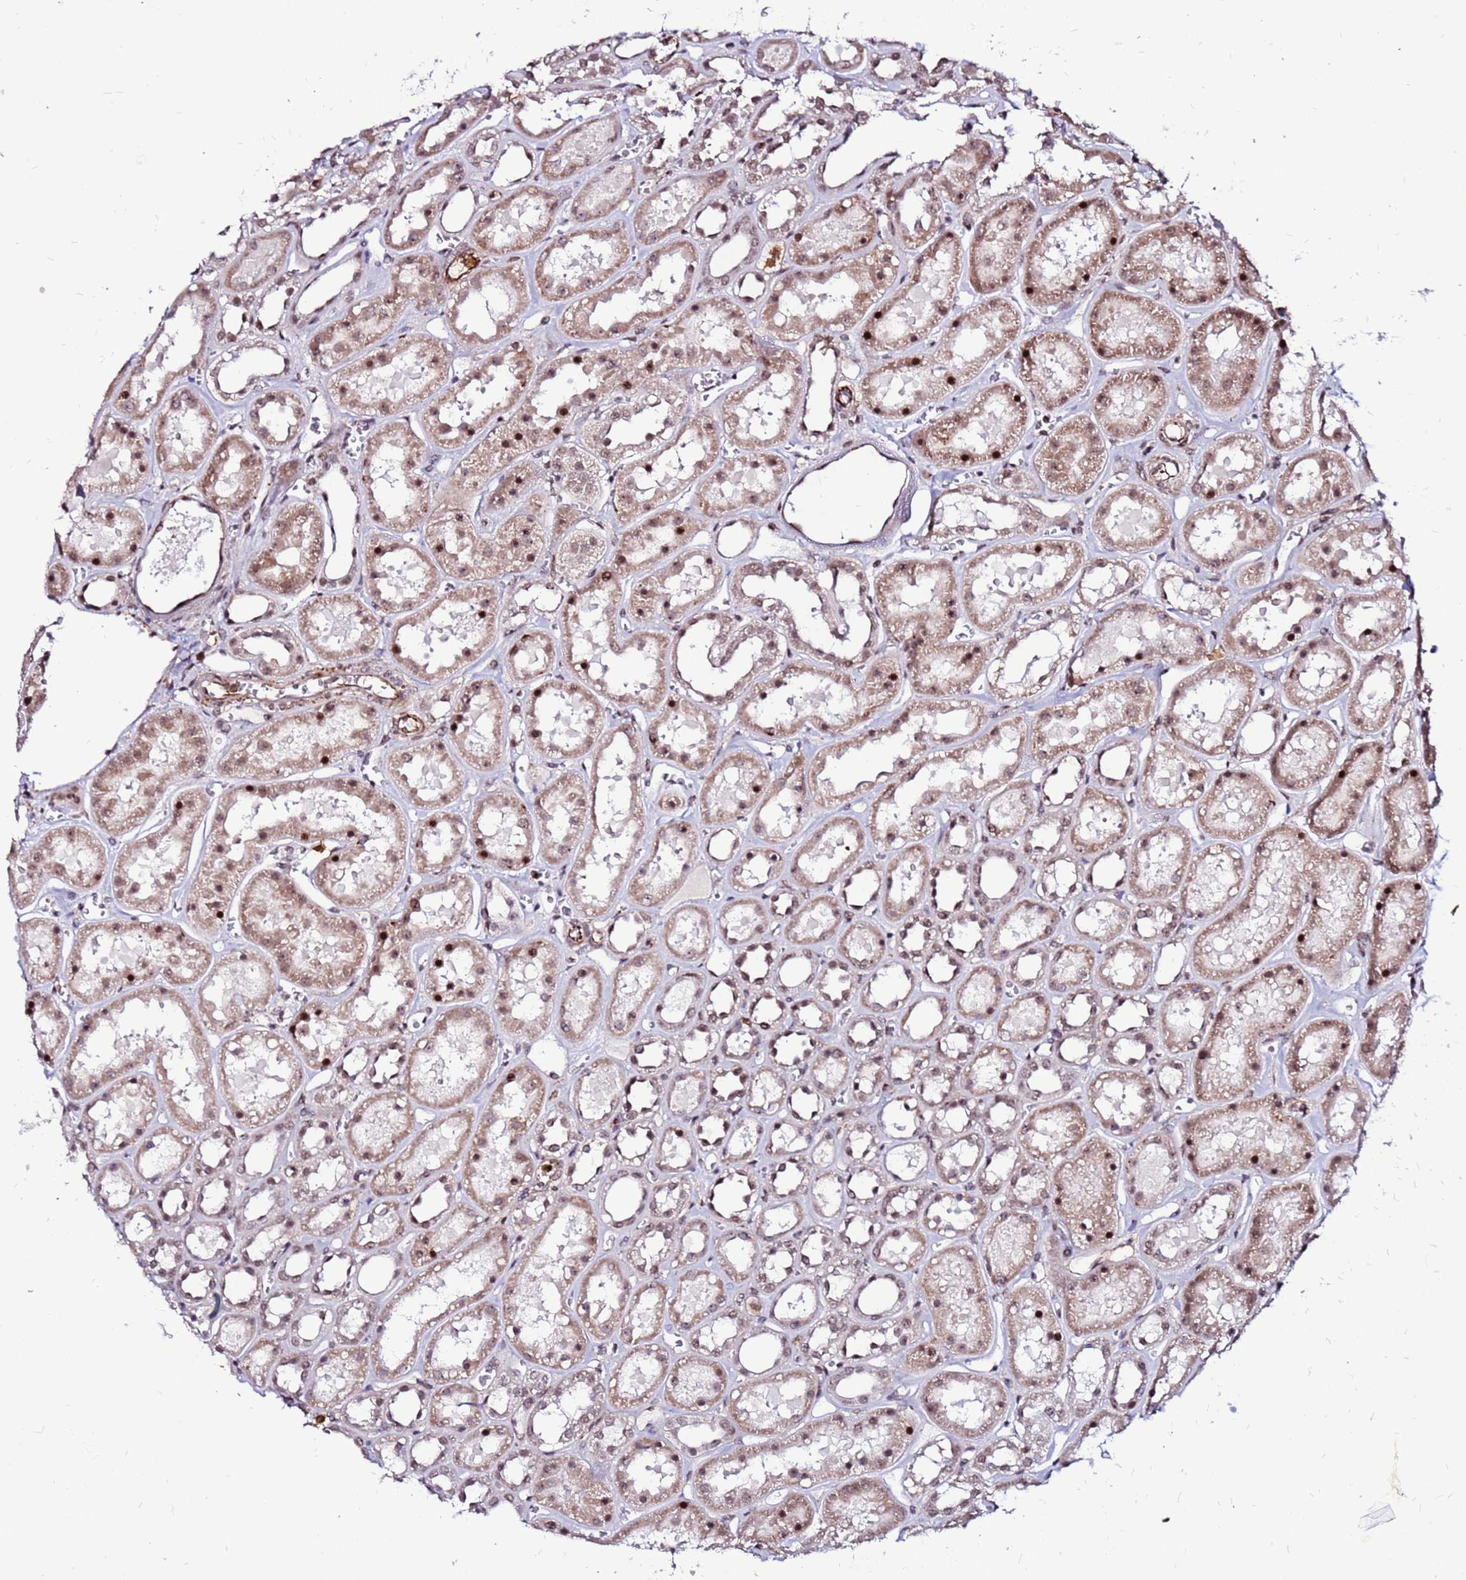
{"staining": {"intensity": "moderate", "quantity": ">75%", "location": "cytoplasmic/membranous,nuclear"}, "tissue": "kidney", "cell_type": "Cells in glomeruli", "image_type": "normal", "snomed": [{"axis": "morphology", "description": "Normal tissue, NOS"}, {"axis": "topography", "description": "Kidney"}], "caption": "Kidney stained for a protein (brown) shows moderate cytoplasmic/membranous,nuclear positive positivity in approximately >75% of cells in glomeruli.", "gene": "CLK3", "patient": {"sex": "female", "age": 41}}